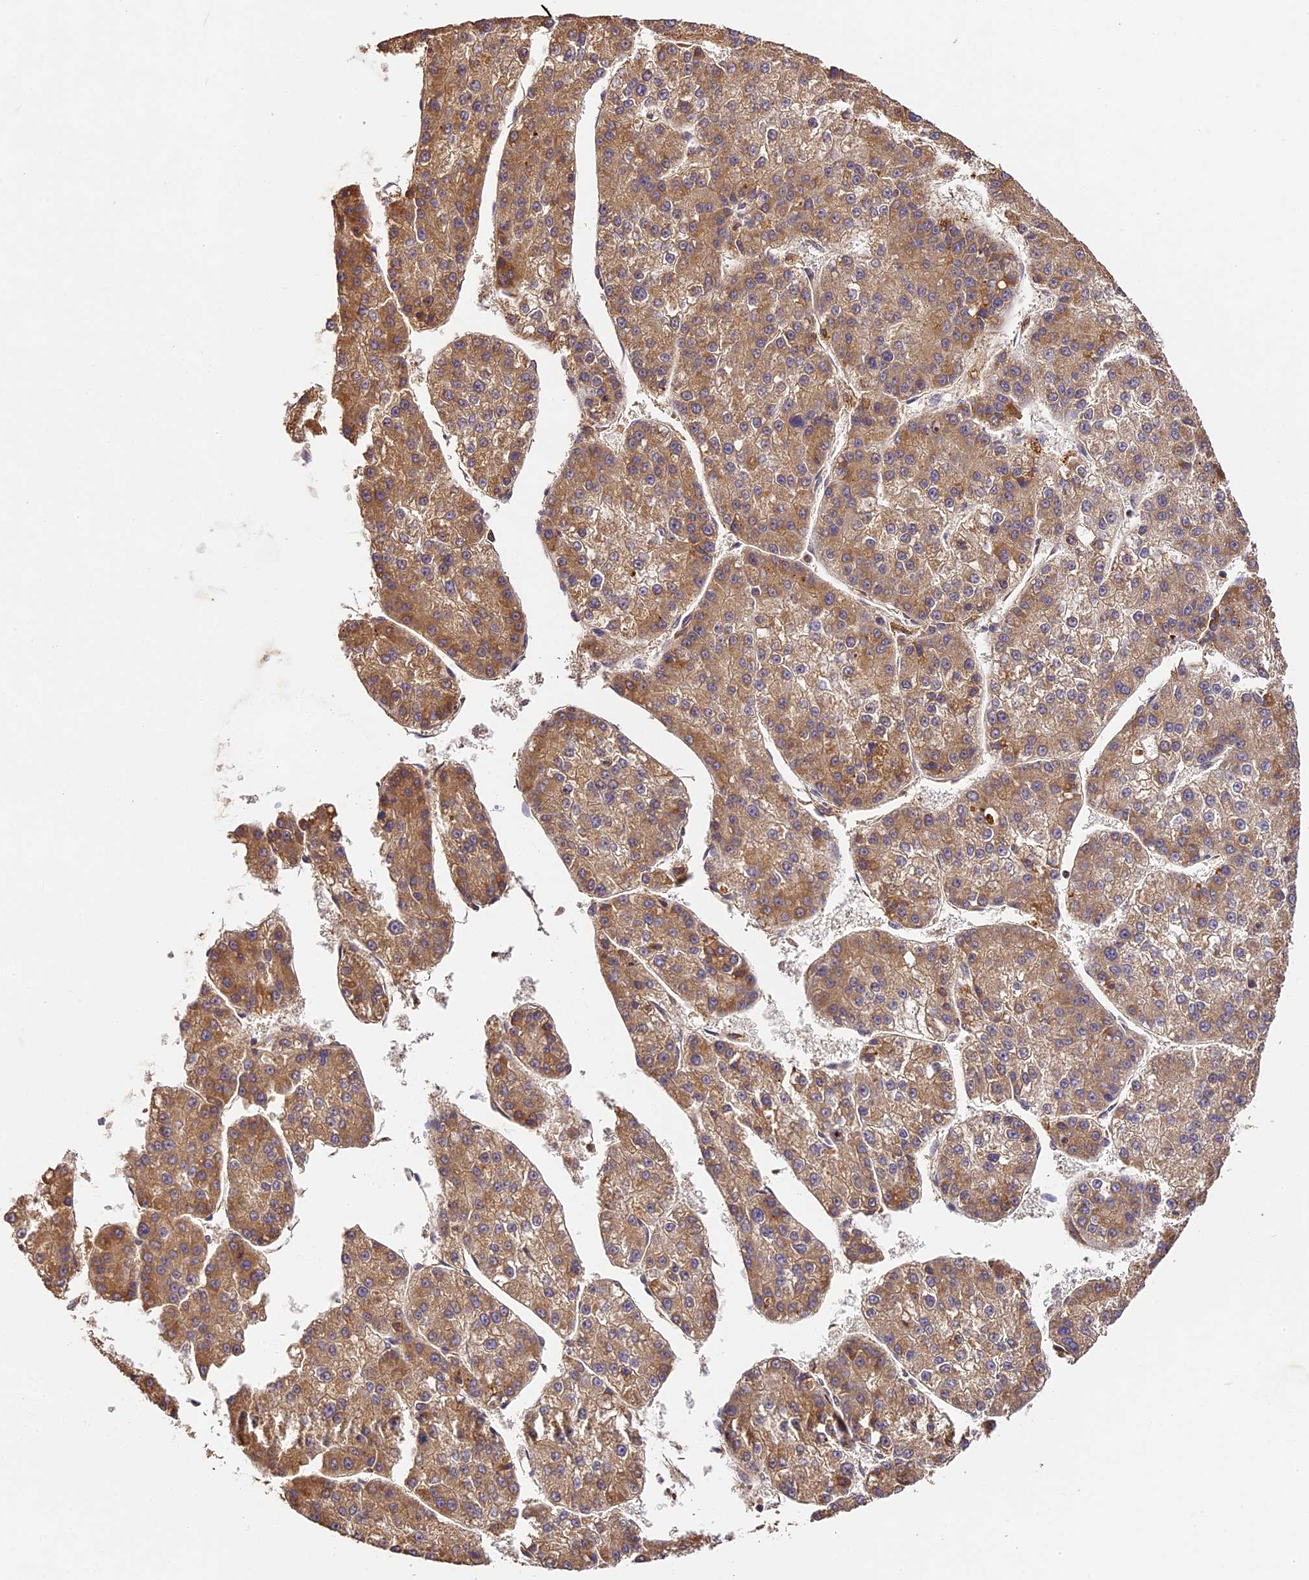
{"staining": {"intensity": "moderate", "quantity": ">75%", "location": "cytoplasmic/membranous"}, "tissue": "liver cancer", "cell_type": "Tumor cells", "image_type": "cancer", "snomed": [{"axis": "morphology", "description": "Carcinoma, Hepatocellular, NOS"}, {"axis": "topography", "description": "Liver"}], "caption": "Approximately >75% of tumor cells in liver cancer show moderate cytoplasmic/membranous protein staining as visualized by brown immunohistochemical staining.", "gene": "BRAP", "patient": {"sex": "female", "age": 73}}